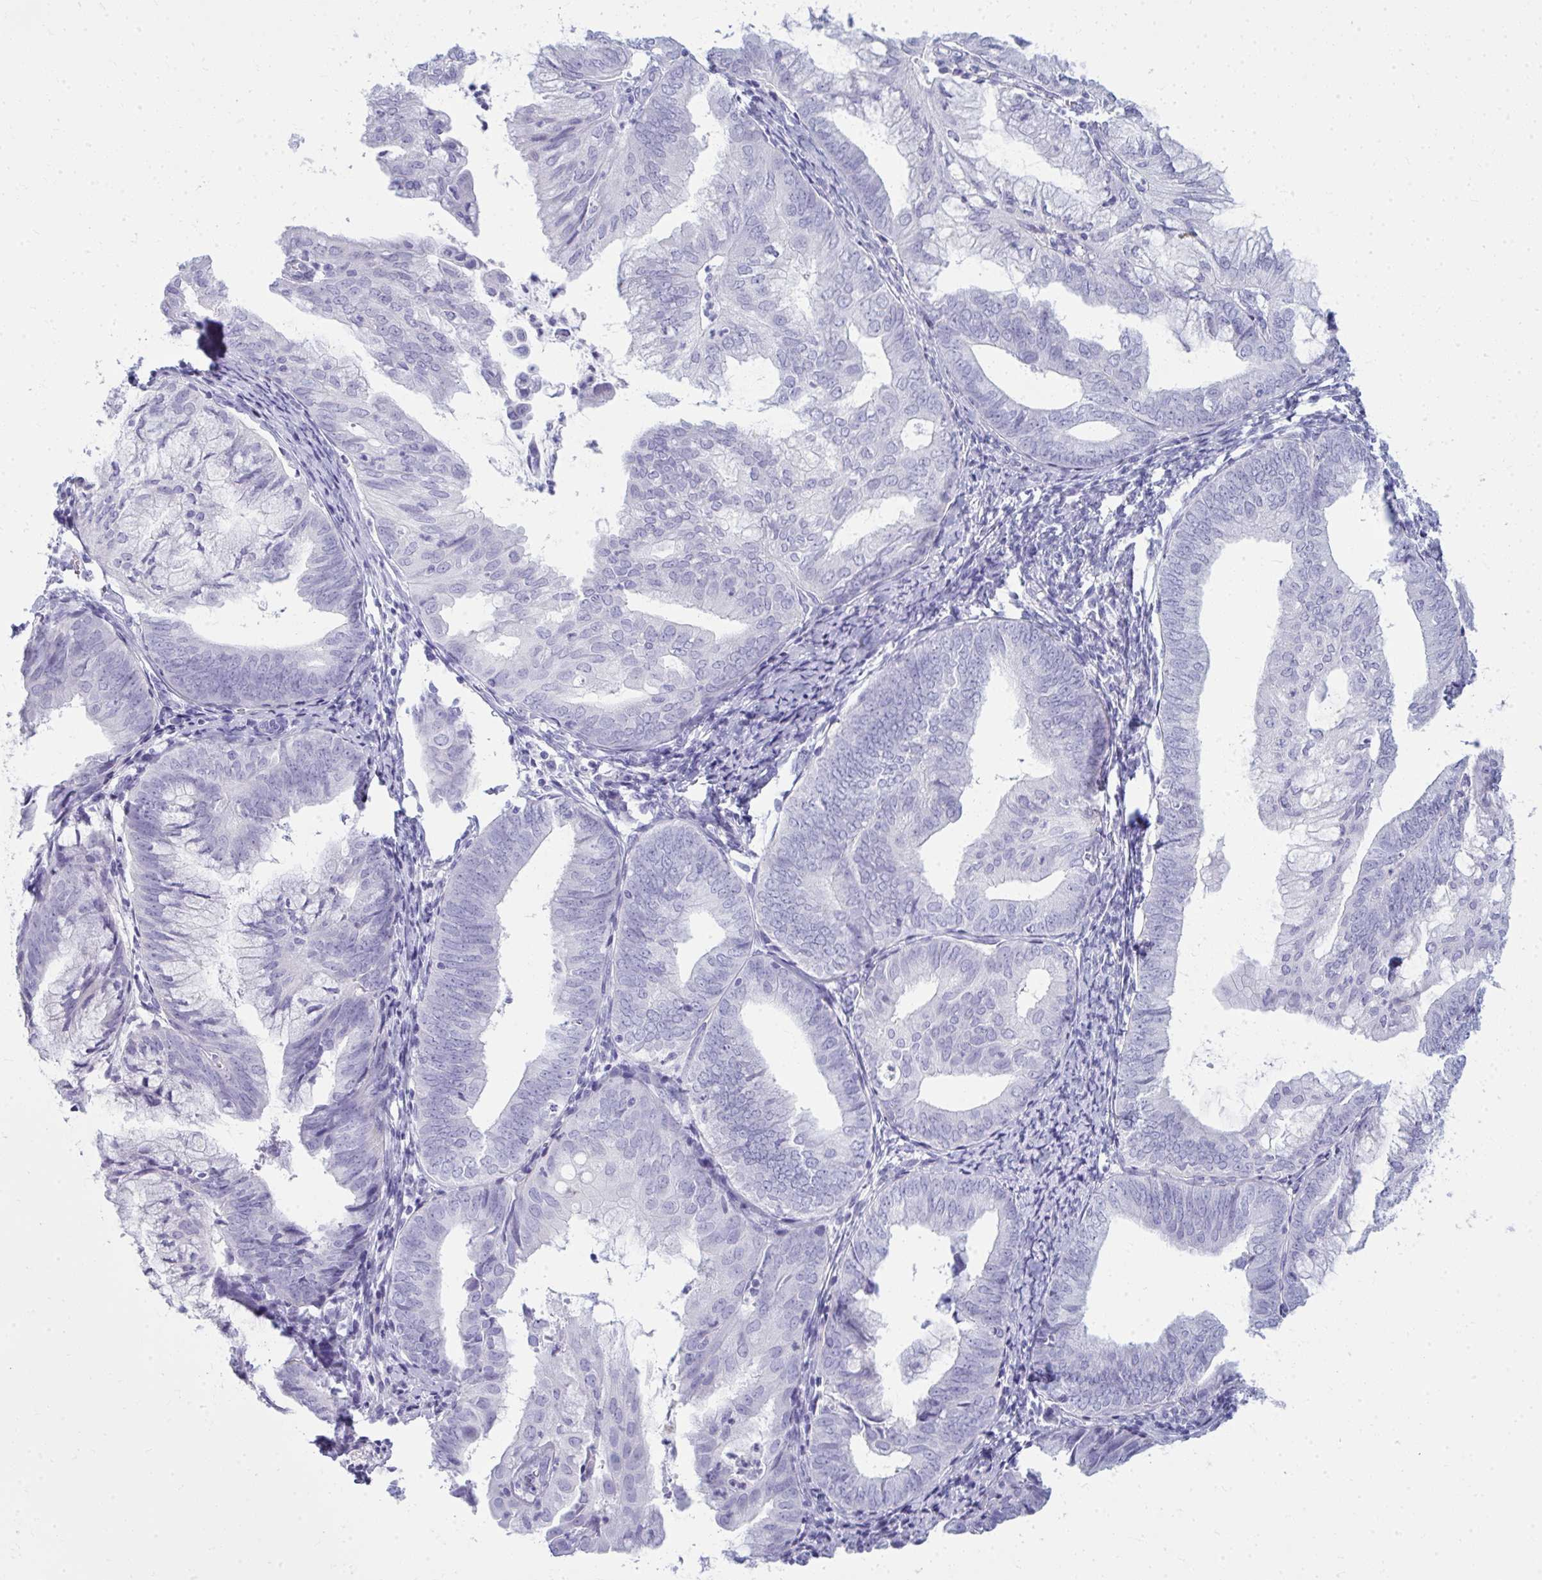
{"staining": {"intensity": "negative", "quantity": "none", "location": "none"}, "tissue": "endometrial cancer", "cell_type": "Tumor cells", "image_type": "cancer", "snomed": [{"axis": "morphology", "description": "Adenocarcinoma, NOS"}, {"axis": "topography", "description": "Endometrium"}], "caption": "Tumor cells are negative for brown protein staining in adenocarcinoma (endometrial). Brightfield microscopy of immunohistochemistry (IHC) stained with DAB (brown) and hematoxylin (blue), captured at high magnification.", "gene": "QDPR", "patient": {"sex": "female", "age": 75}}